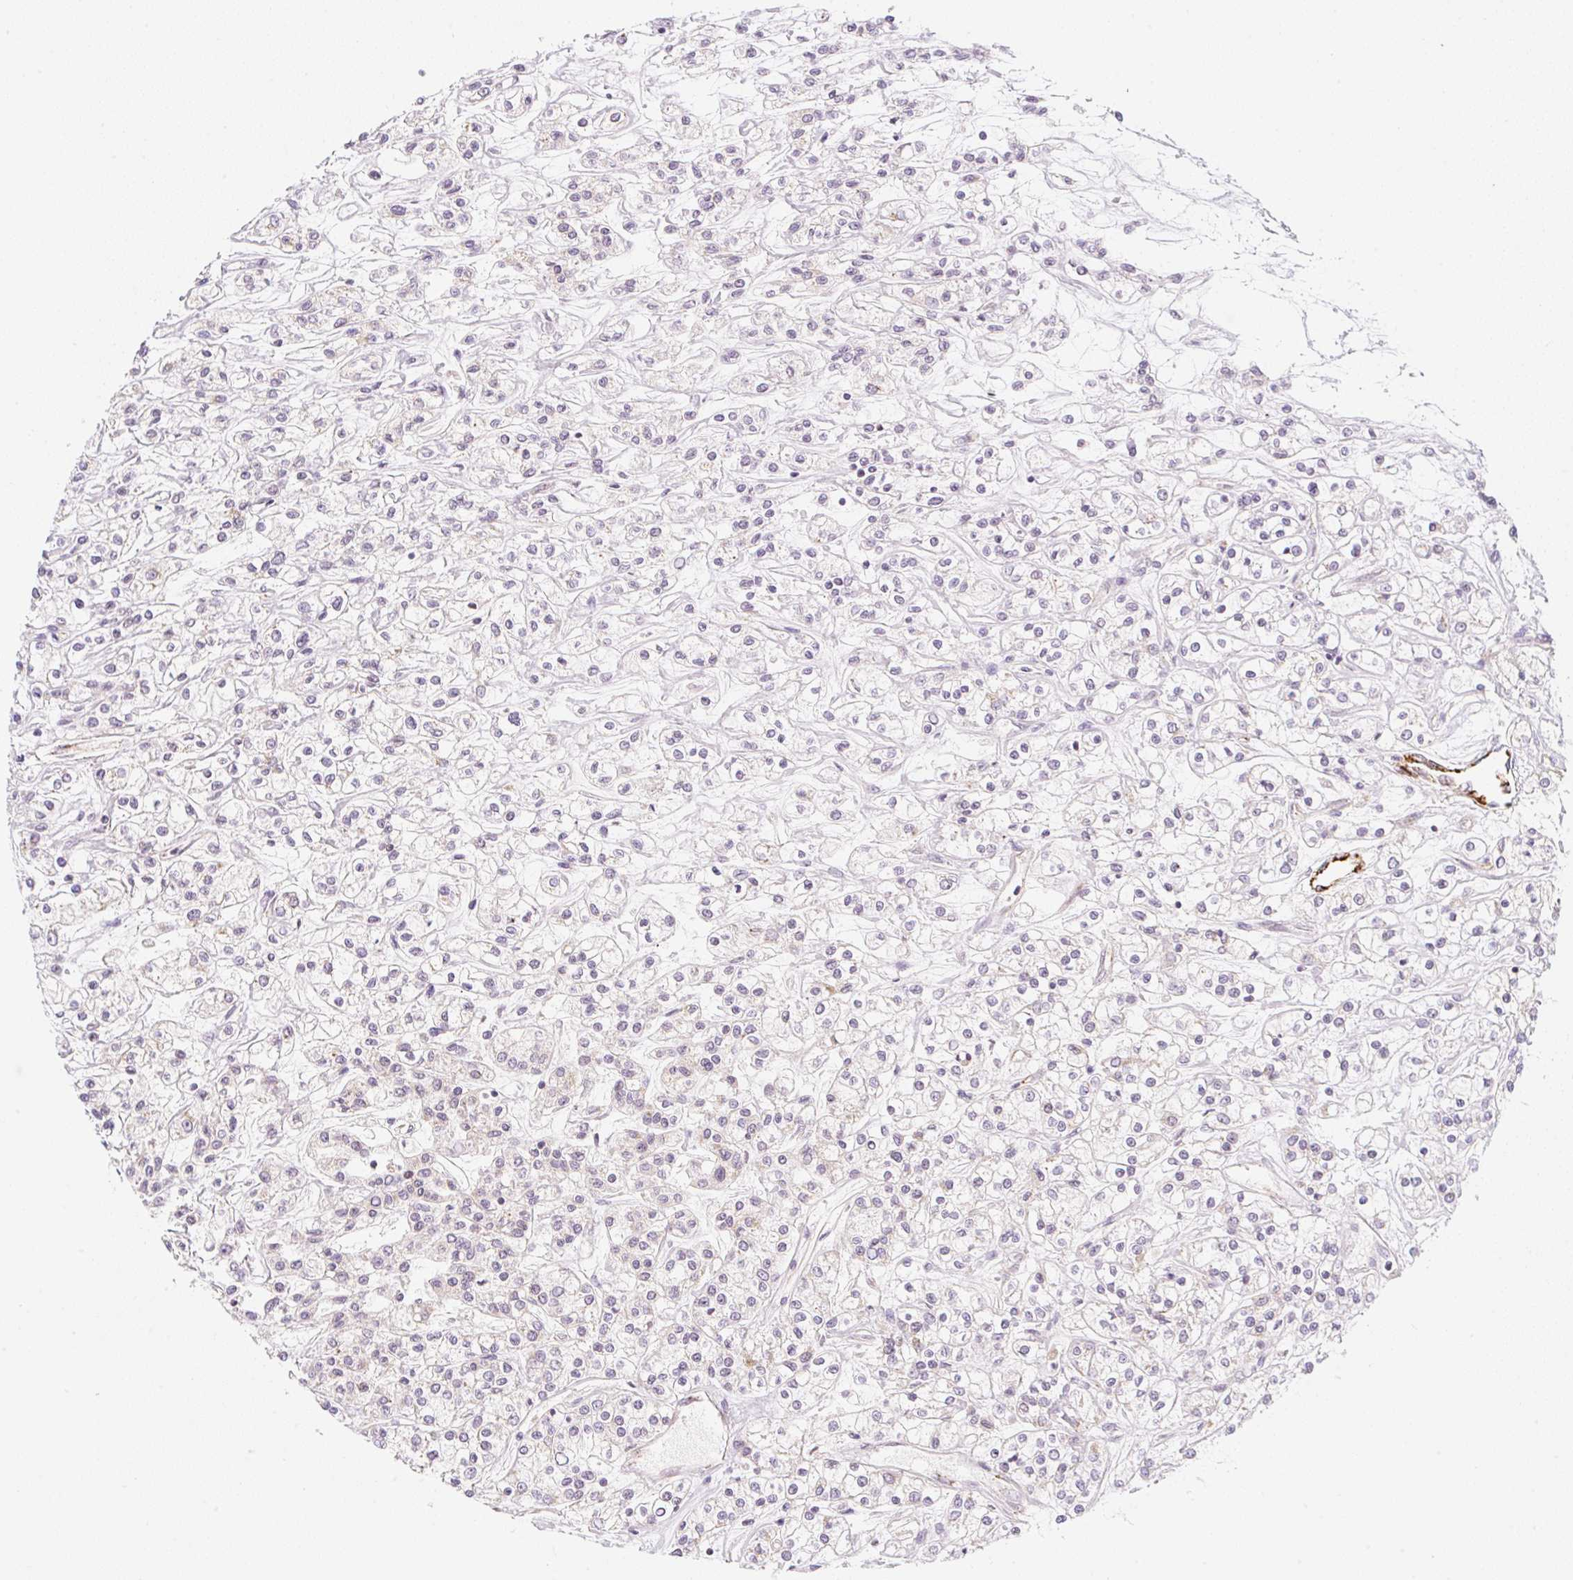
{"staining": {"intensity": "negative", "quantity": "none", "location": "none"}, "tissue": "renal cancer", "cell_type": "Tumor cells", "image_type": "cancer", "snomed": [{"axis": "morphology", "description": "Adenocarcinoma, NOS"}, {"axis": "topography", "description": "Kidney"}], "caption": "IHC micrograph of adenocarcinoma (renal) stained for a protein (brown), which reveals no expression in tumor cells. (DAB (3,3'-diaminobenzidine) IHC with hematoxylin counter stain).", "gene": "CASKIN1", "patient": {"sex": "female", "age": 59}}